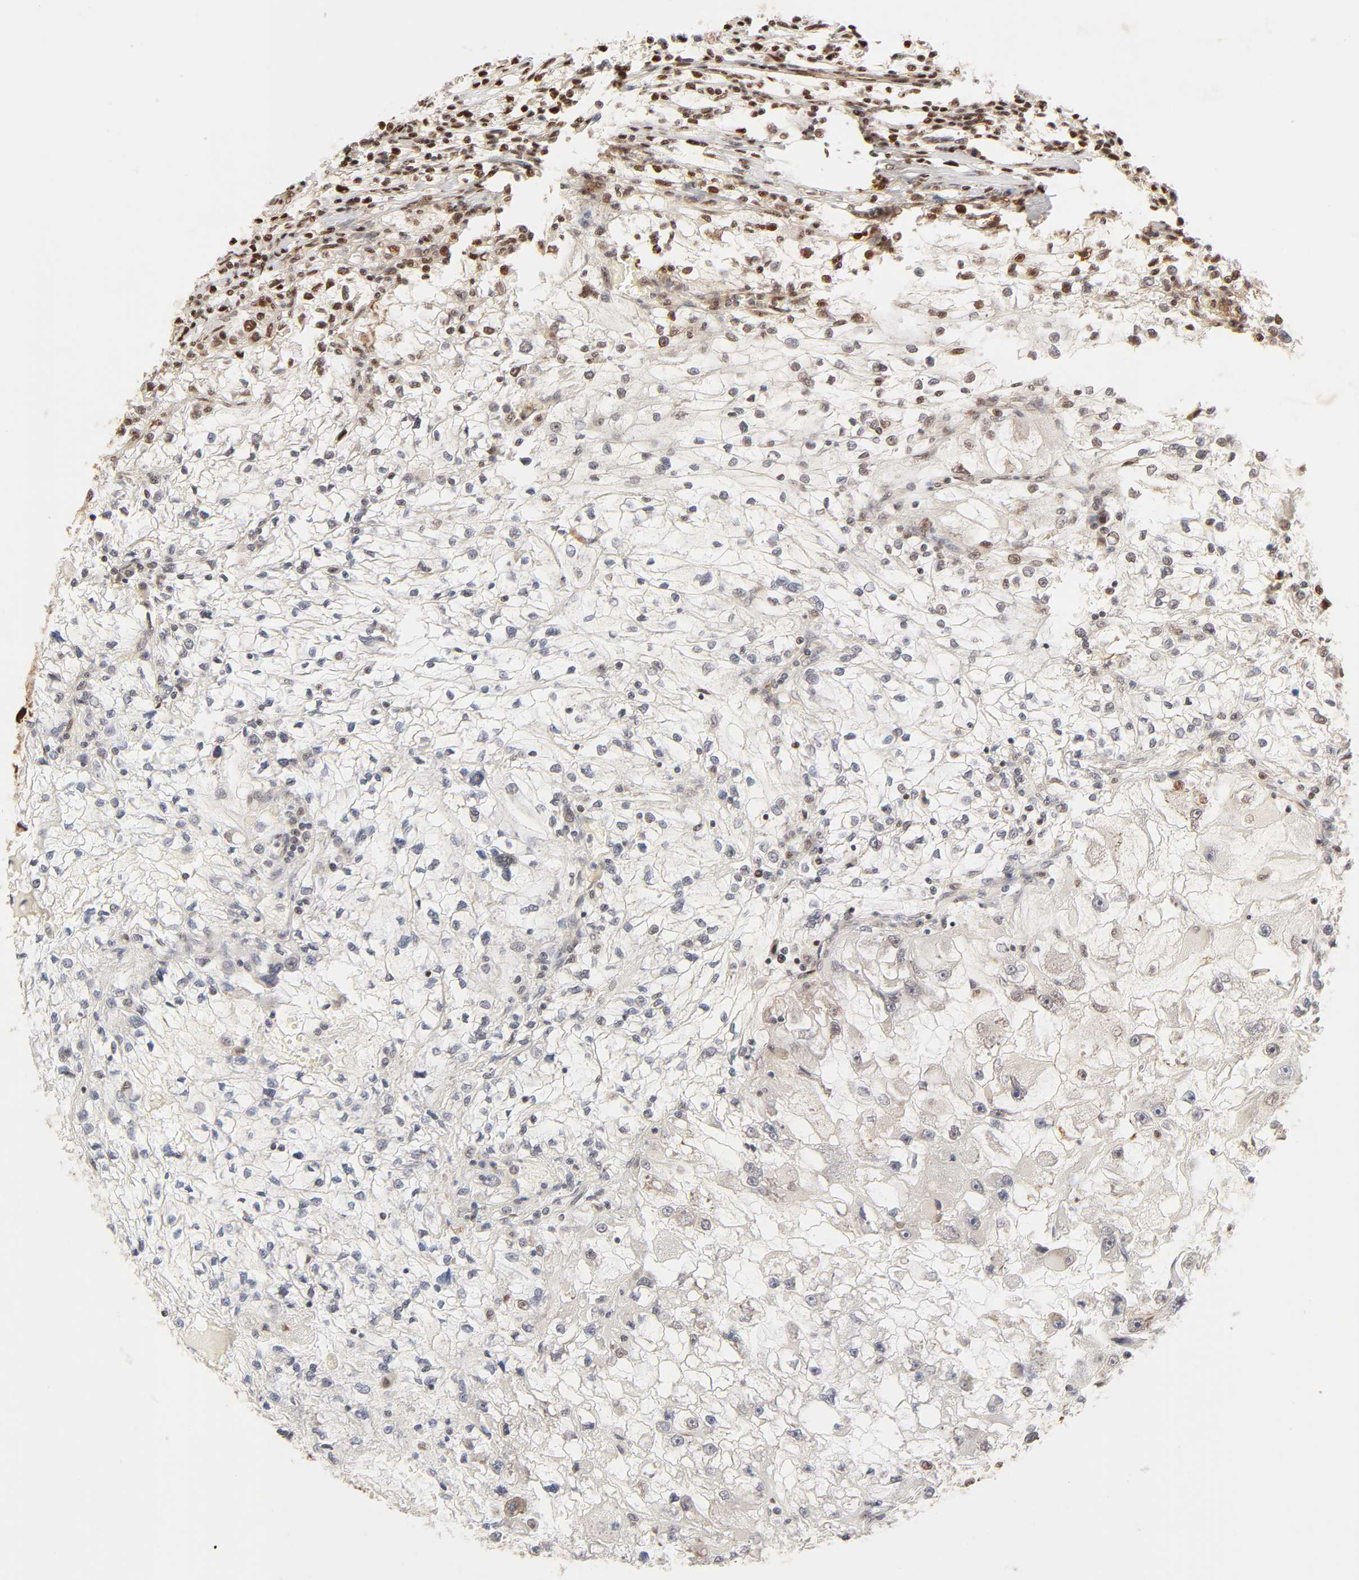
{"staining": {"intensity": "moderate", "quantity": "25%-75%", "location": "nuclear"}, "tissue": "renal cancer", "cell_type": "Tumor cells", "image_type": "cancer", "snomed": [{"axis": "morphology", "description": "Adenocarcinoma, NOS"}, {"axis": "topography", "description": "Kidney"}], "caption": "A photomicrograph of adenocarcinoma (renal) stained for a protein demonstrates moderate nuclear brown staining in tumor cells.", "gene": "FAM50A", "patient": {"sex": "female", "age": 83}}